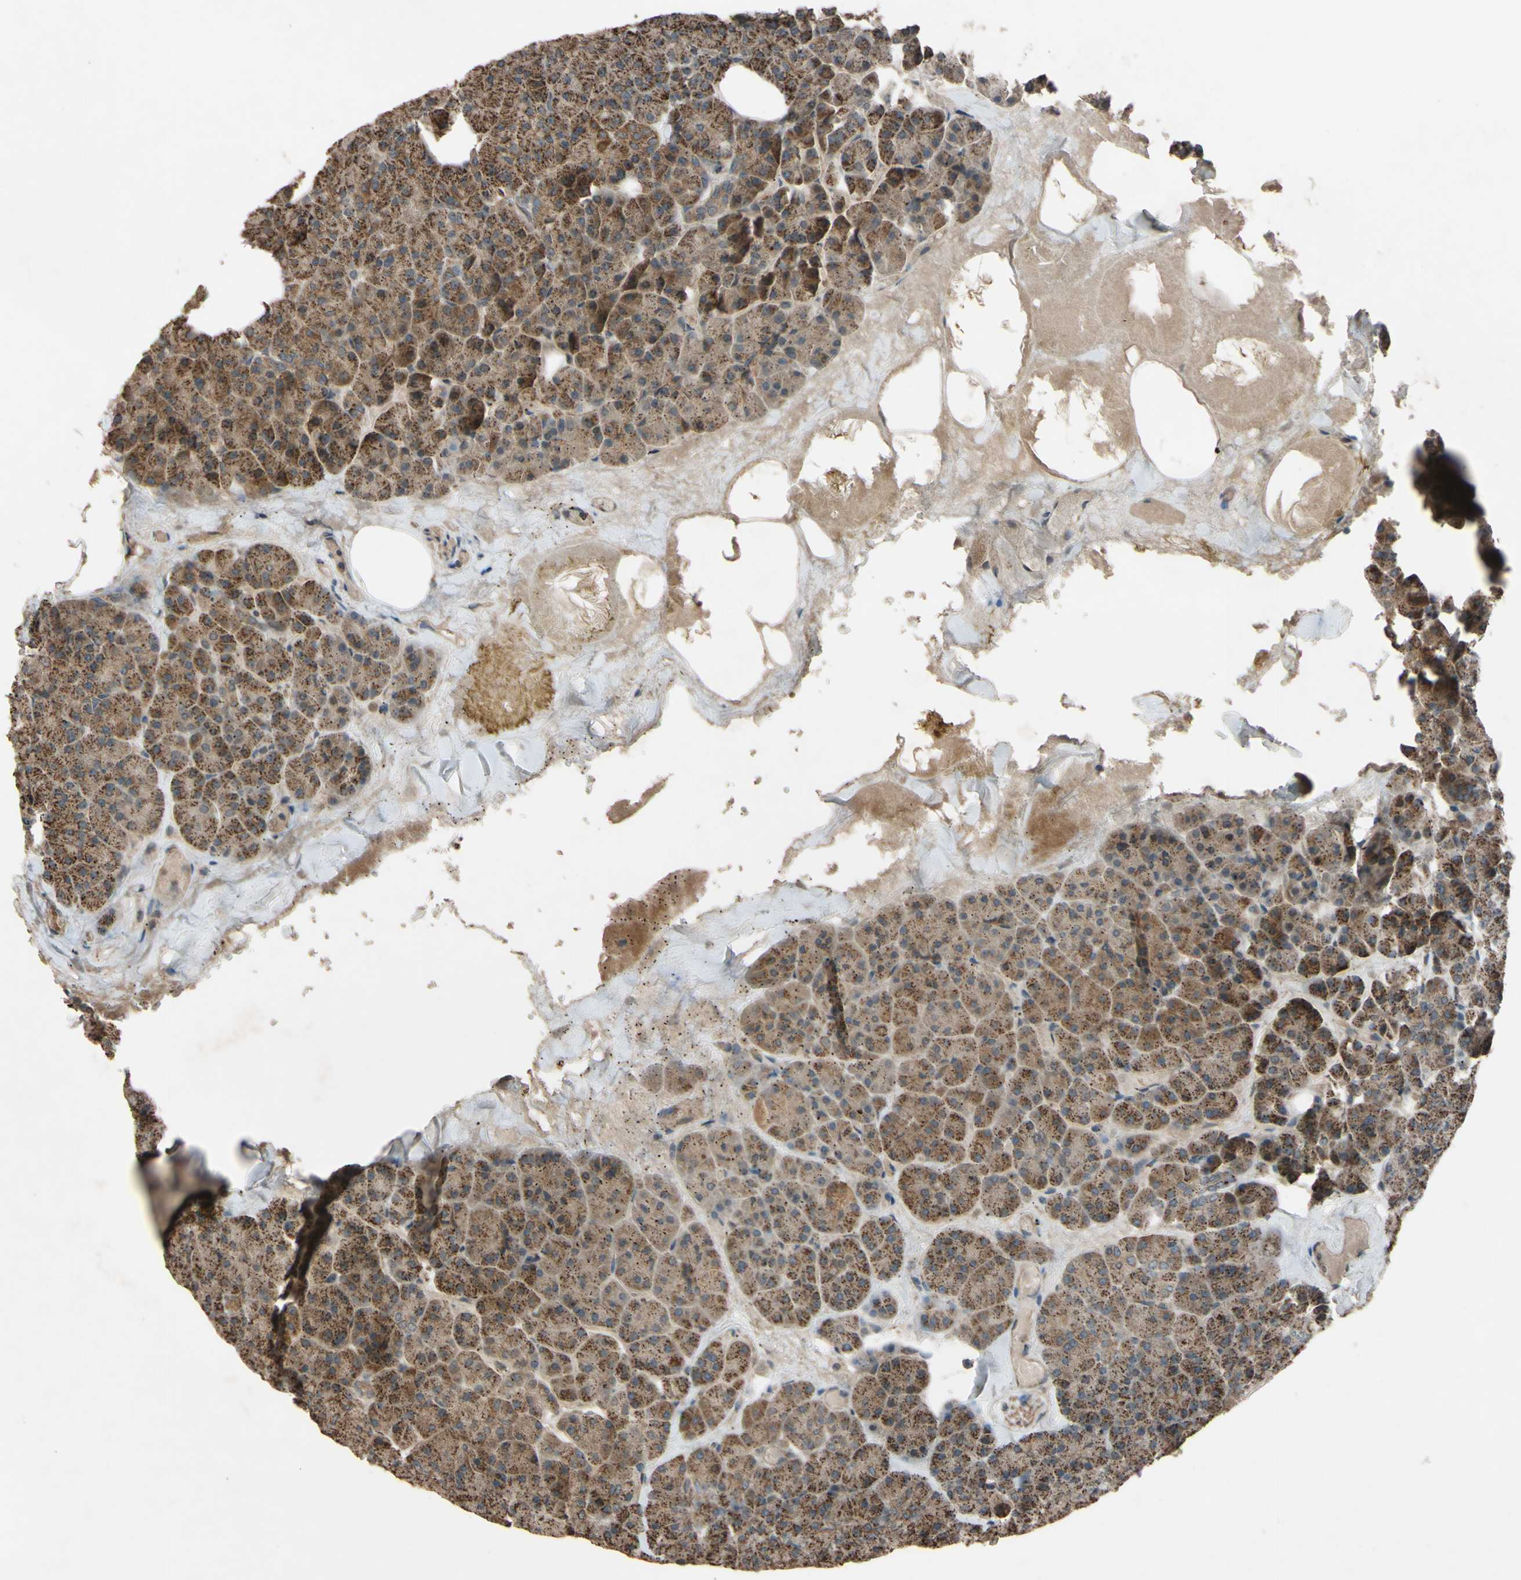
{"staining": {"intensity": "moderate", "quantity": ">75%", "location": "cytoplasmic/membranous"}, "tissue": "pancreas", "cell_type": "Exocrine glandular cells", "image_type": "normal", "snomed": [{"axis": "morphology", "description": "Normal tissue, NOS"}, {"axis": "topography", "description": "Pancreas"}], "caption": "DAB (3,3'-diaminobenzidine) immunohistochemical staining of unremarkable pancreas reveals moderate cytoplasmic/membranous protein staining in approximately >75% of exocrine glandular cells.", "gene": "ACOT8", "patient": {"sex": "female", "age": 35}}